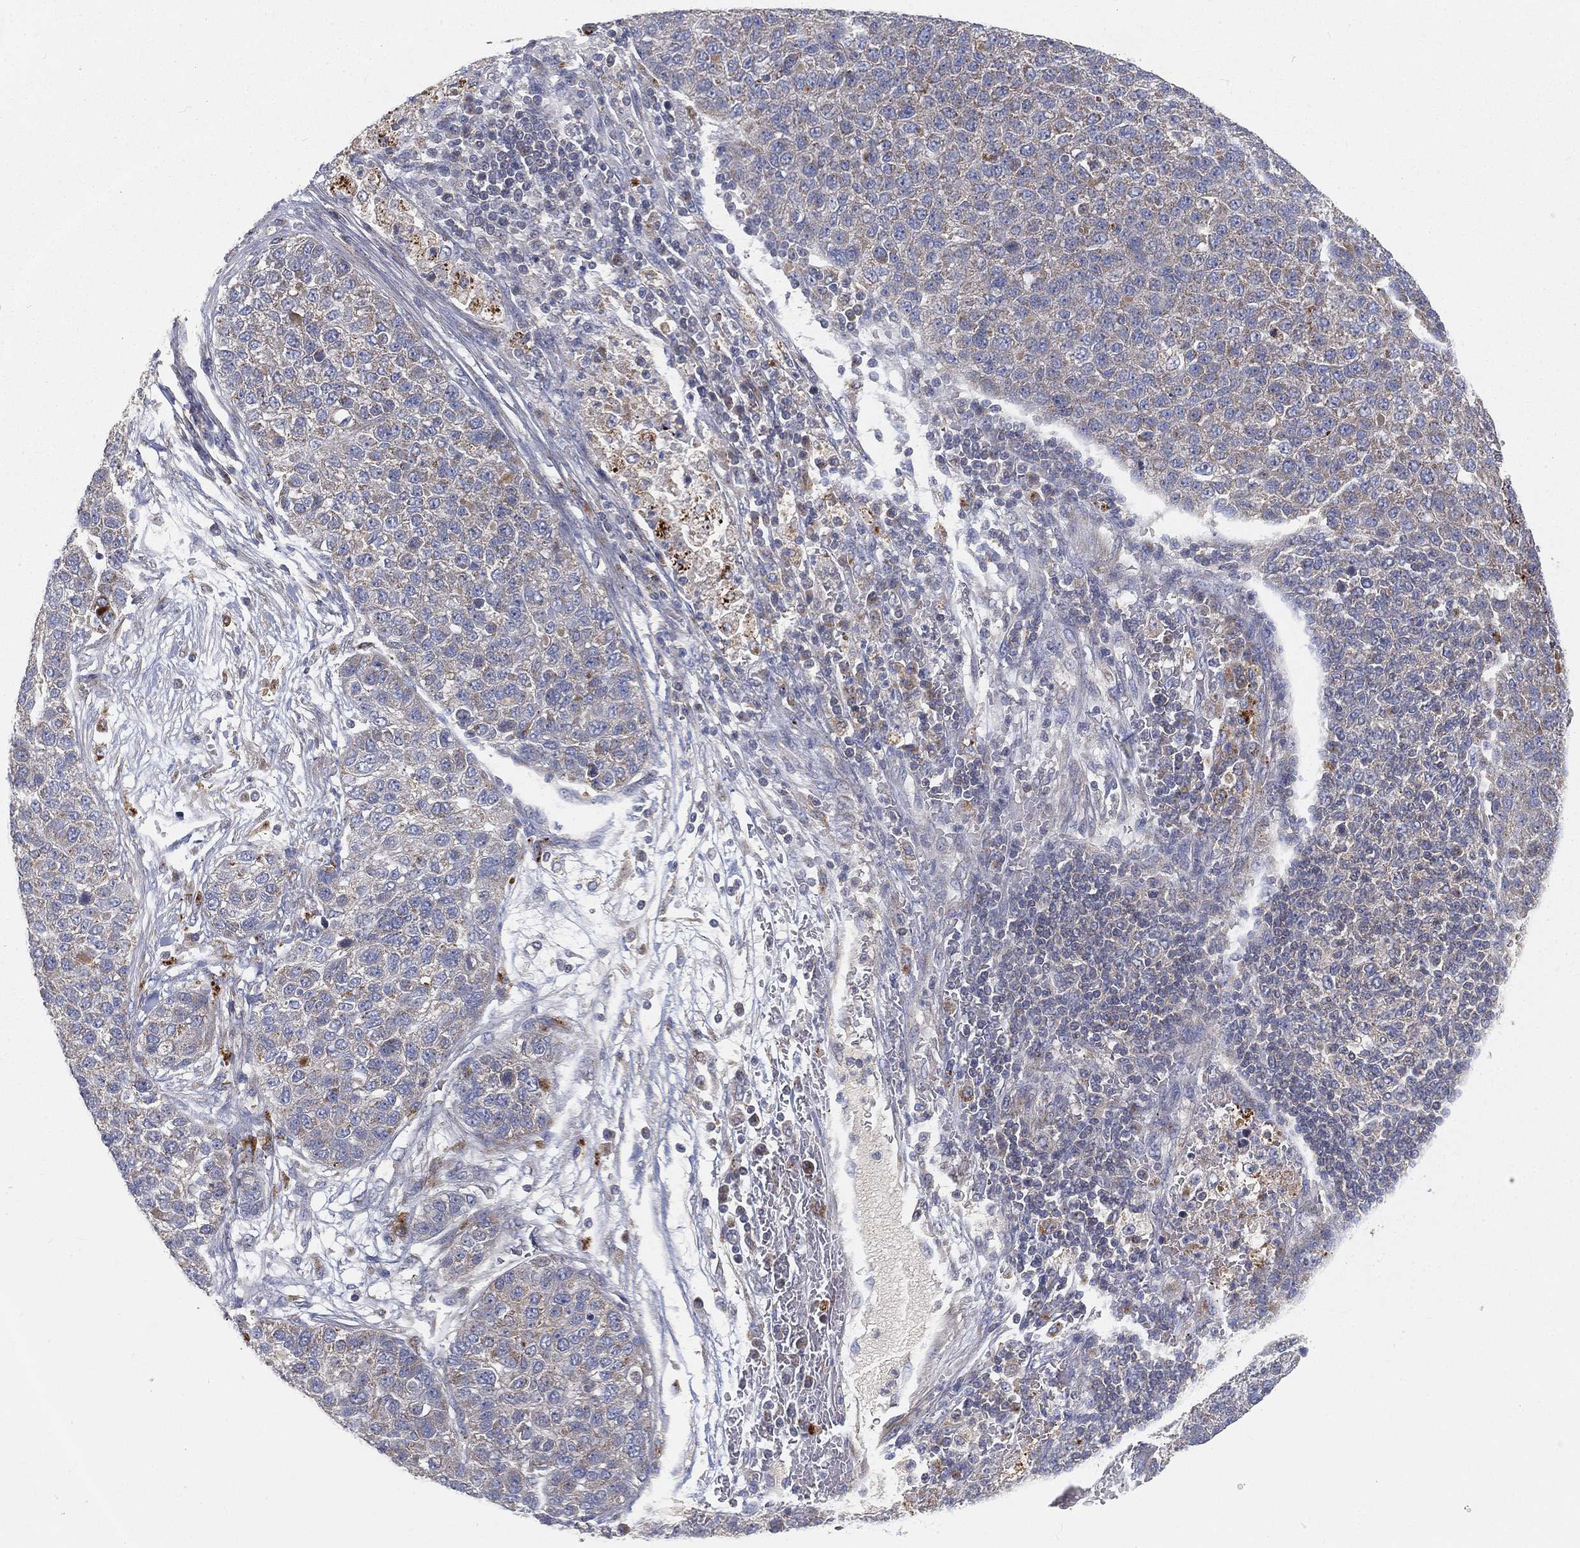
{"staining": {"intensity": "weak", "quantity": "<25%", "location": "cytoplasmic/membranous"}, "tissue": "pancreatic cancer", "cell_type": "Tumor cells", "image_type": "cancer", "snomed": [{"axis": "morphology", "description": "Adenocarcinoma, NOS"}, {"axis": "topography", "description": "Pancreas"}], "caption": "Immunohistochemistry (IHC) histopathology image of neoplastic tissue: adenocarcinoma (pancreatic) stained with DAB (3,3'-diaminobenzidine) reveals no significant protein expression in tumor cells. (DAB (3,3'-diaminobenzidine) IHC with hematoxylin counter stain).", "gene": "CTSL", "patient": {"sex": "female", "age": 61}}